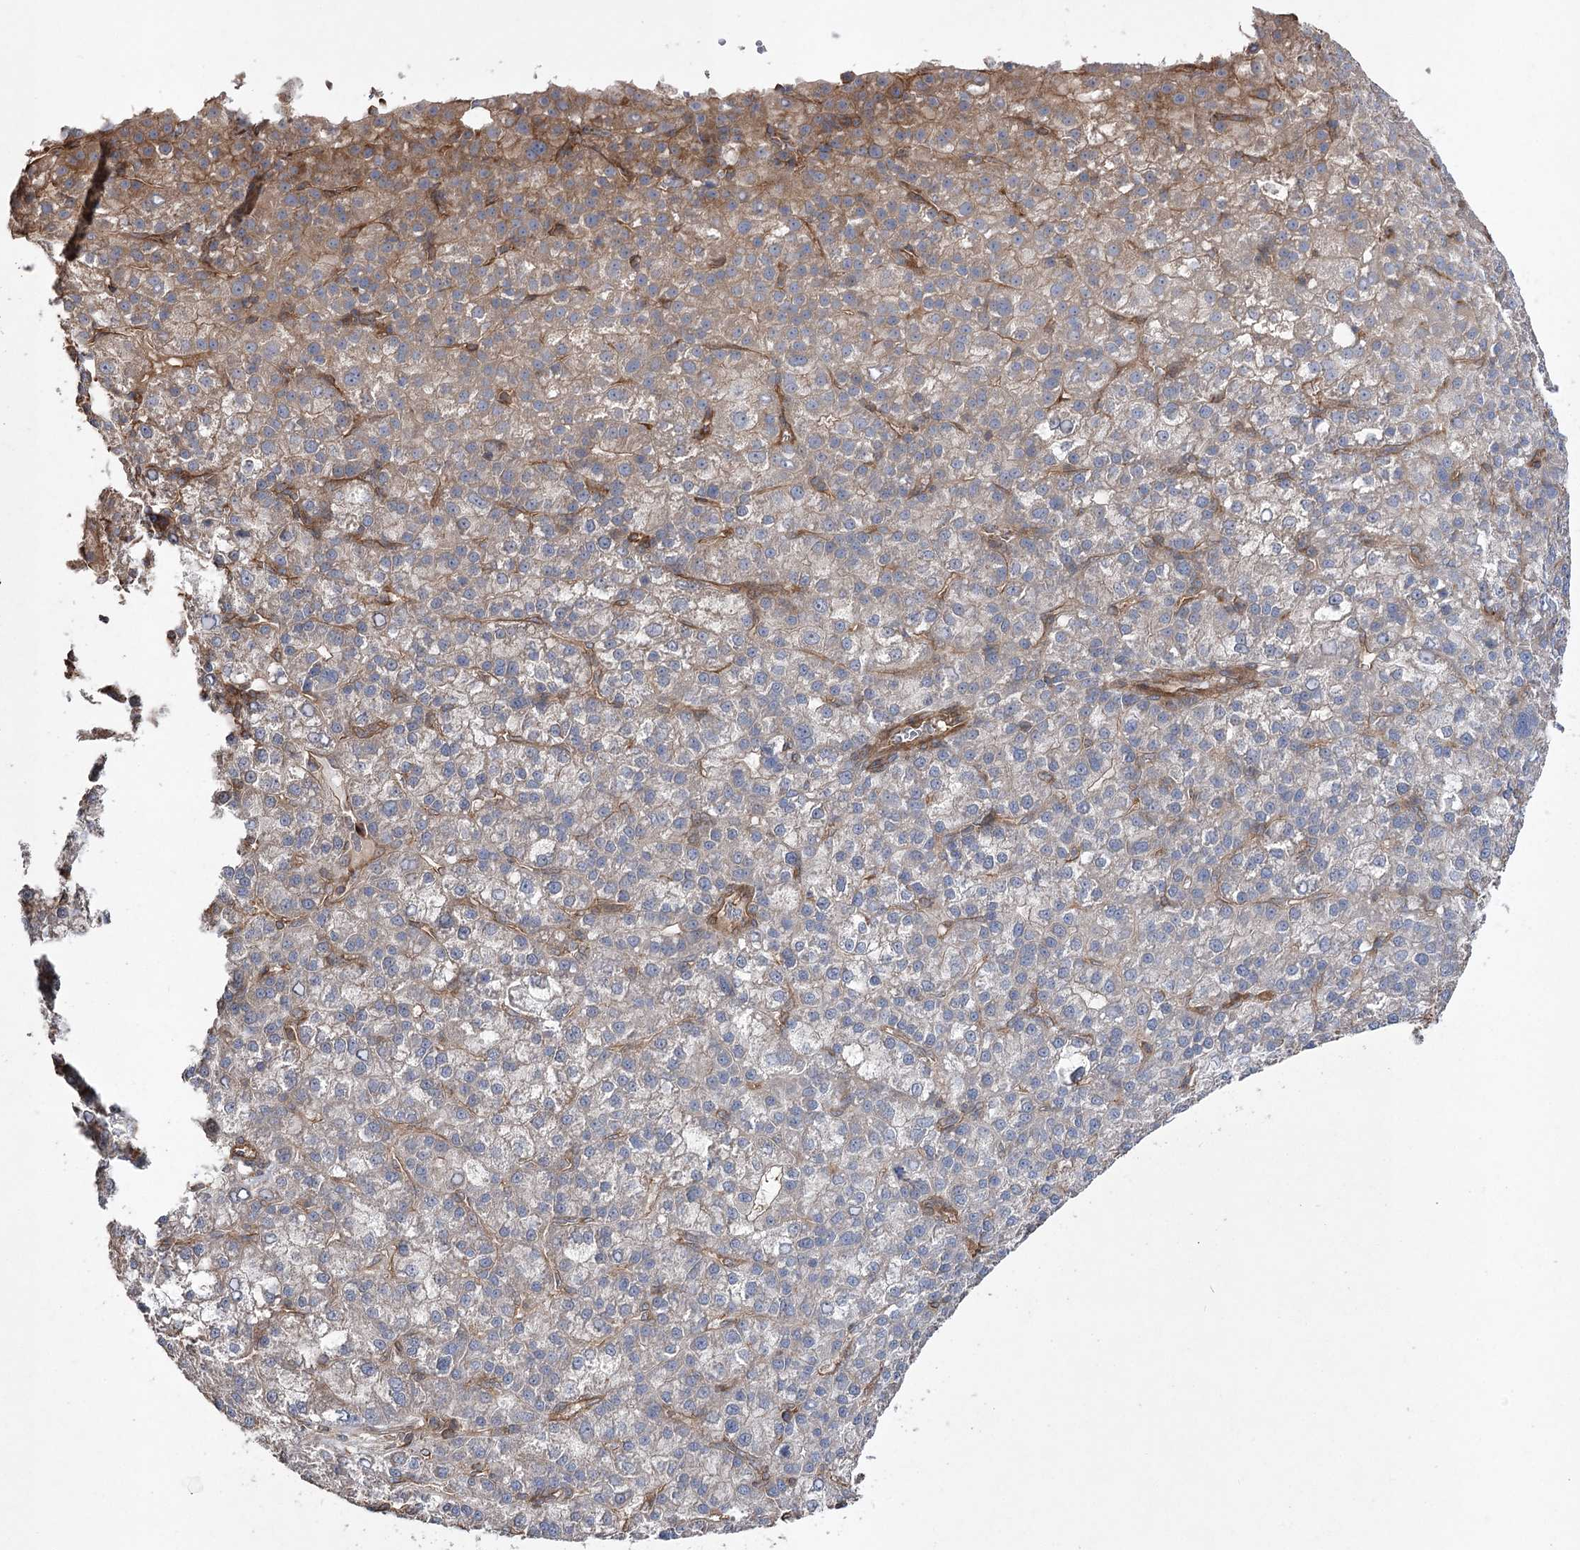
{"staining": {"intensity": "moderate", "quantity": "25%-75%", "location": "cytoplasmic/membranous"}, "tissue": "liver cancer", "cell_type": "Tumor cells", "image_type": "cancer", "snomed": [{"axis": "morphology", "description": "Carcinoma, Hepatocellular, NOS"}, {"axis": "topography", "description": "Liver"}], "caption": "An immunohistochemistry photomicrograph of tumor tissue is shown. Protein staining in brown labels moderate cytoplasmic/membranous positivity in liver cancer within tumor cells. The staining is performed using DAB brown chromogen to label protein expression. The nuclei are counter-stained blue using hematoxylin.", "gene": "LARS2", "patient": {"sex": "female", "age": 58}}